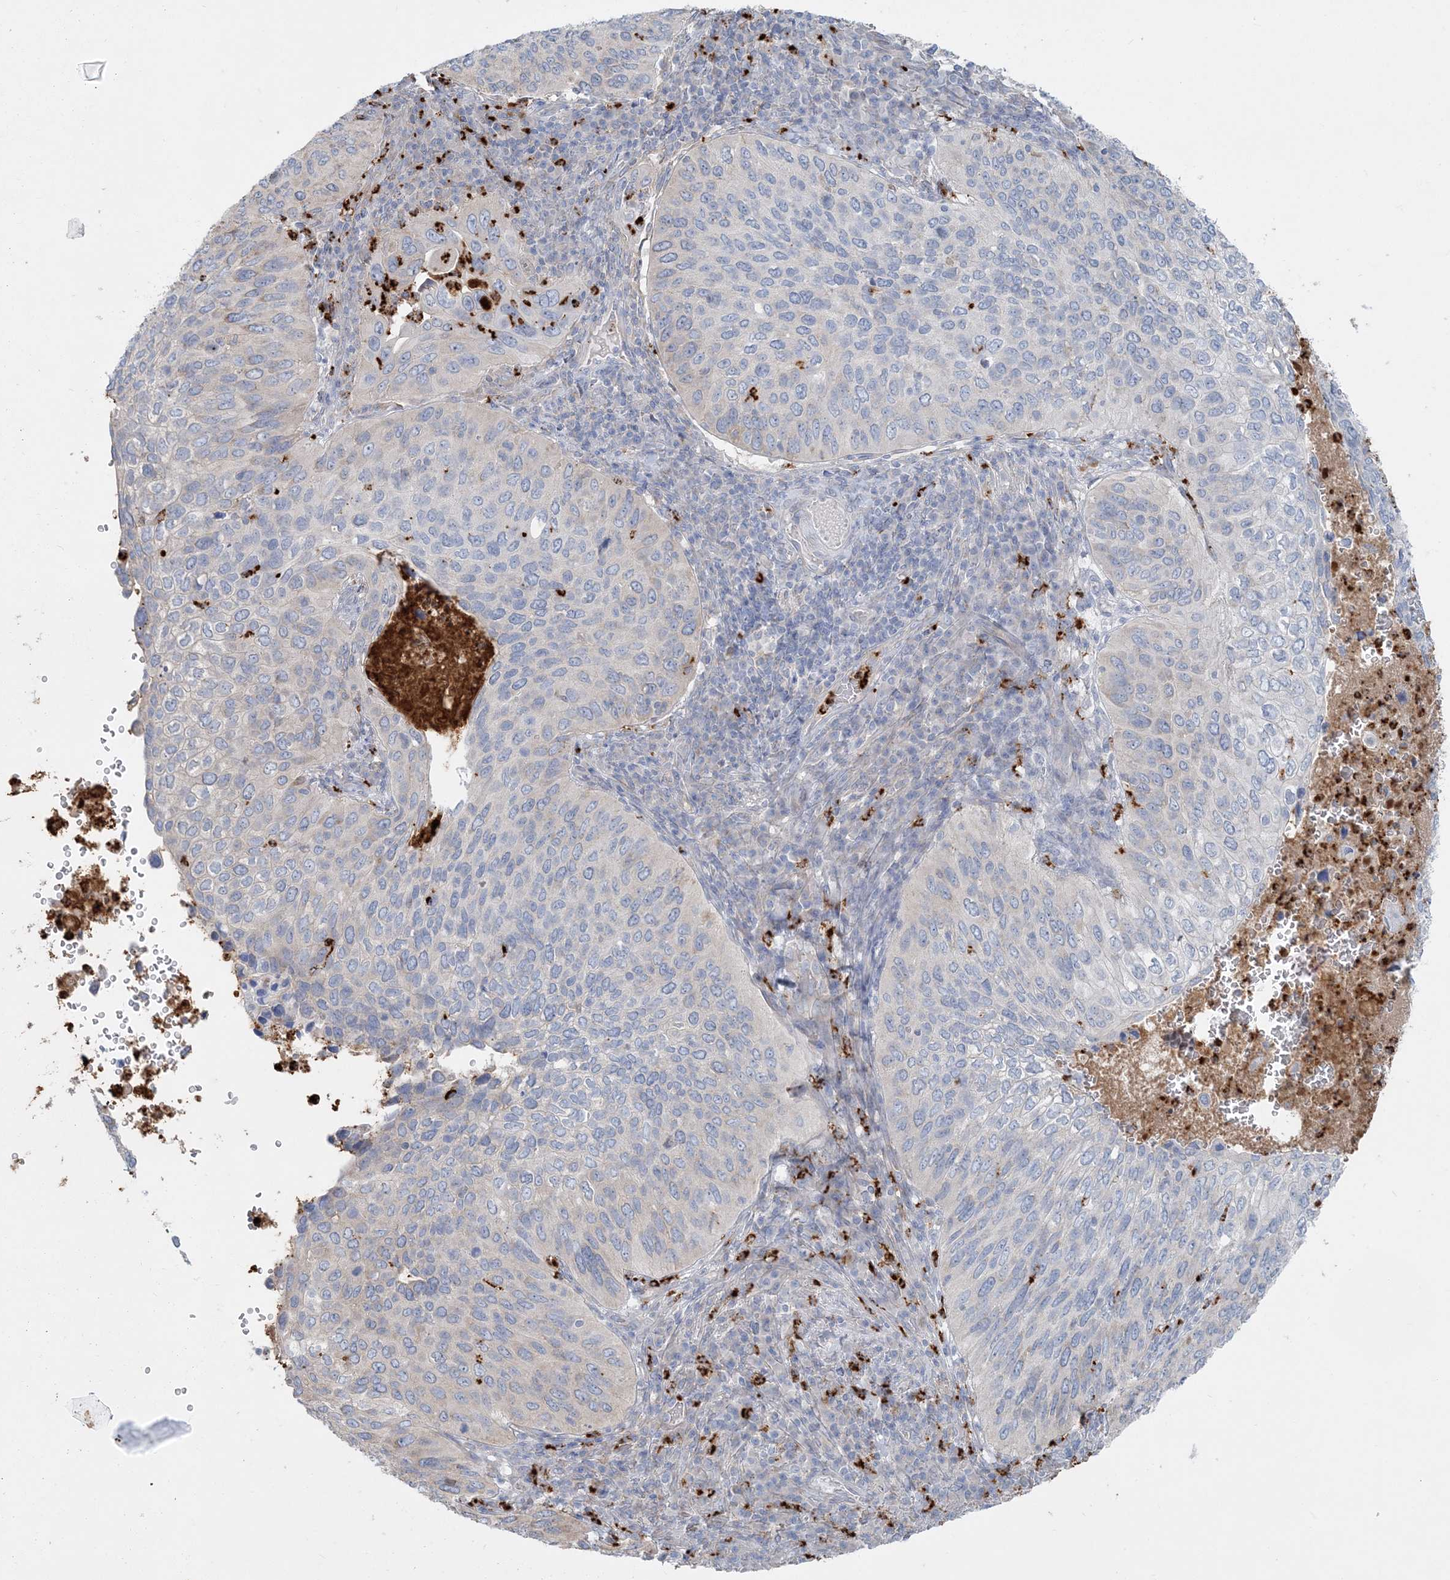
{"staining": {"intensity": "negative", "quantity": "none", "location": "none"}, "tissue": "cervical cancer", "cell_type": "Tumor cells", "image_type": "cancer", "snomed": [{"axis": "morphology", "description": "Squamous cell carcinoma, NOS"}, {"axis": "topography", "description": "Cervix"}], "caption": "Micrograph shows no protein positivity in tumor cells of cervical cancer tissue.", "gene": "CCNJ", "patient": {"sex": "female", "age": 38}}